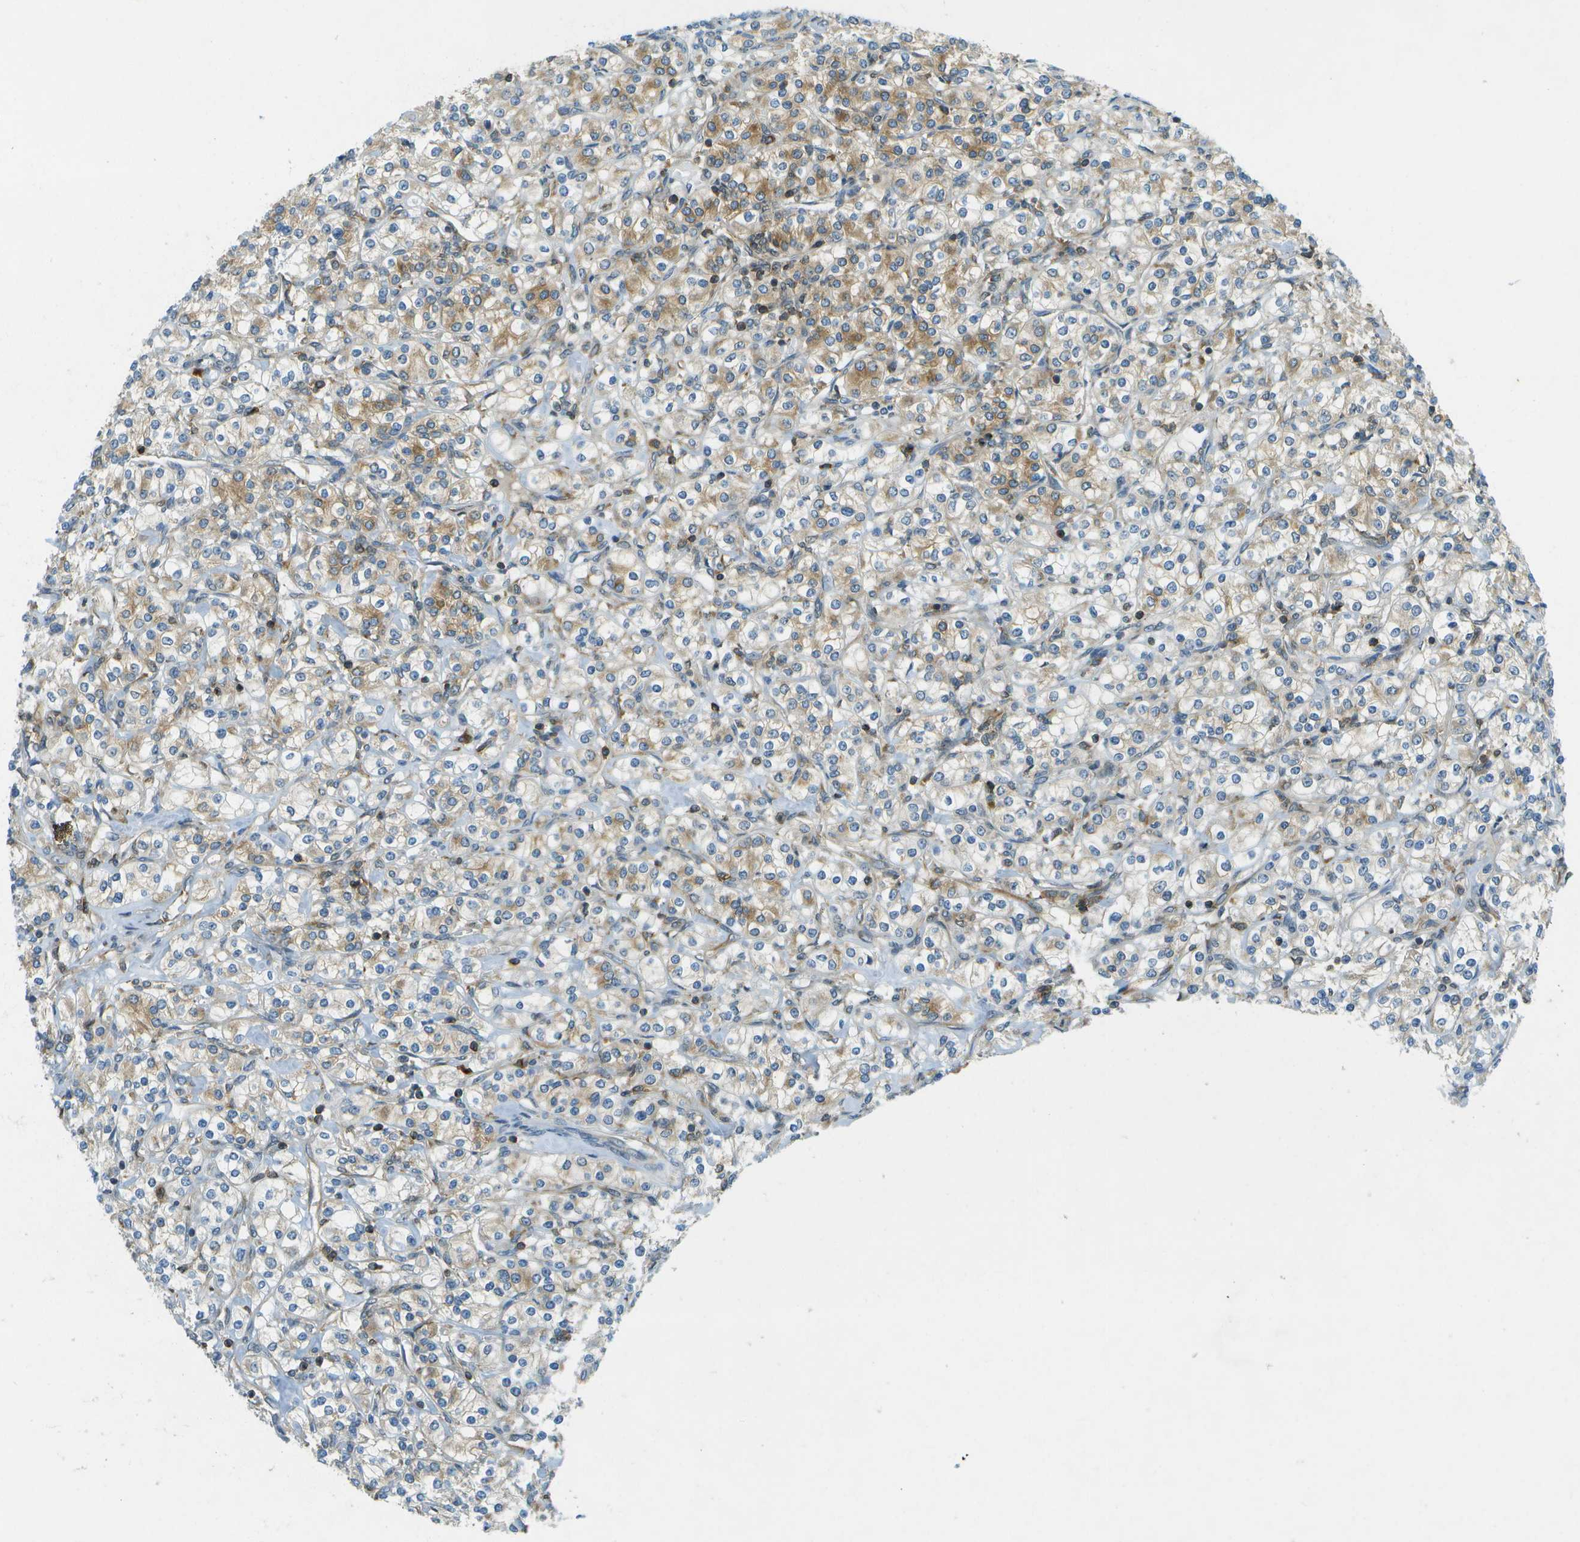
{"staining": {"intensity": "moderate", "quantity": "<25%", "location": "cytoplasmic/membranous"}, "tissue": "renal cancer", "cell_type": "Tumor cells", "image_type": "cancer", "snomed": [{"axis": "morphology", "description": "Adenocarcinoma, NOS"}, {"axis": "topography", "description": "Kidney"}], "caption": "High-magnification brightfield microscopy of renal adenocarcinoma stained with DAB (3,3'-diaminobenzidine) (brown) and counterstained with hematoxylin (blue). tumor cells exhibit moderate cytoplasmic/membranous positivity is identified in approximately<25% of cells.", "gene": "TMTC1", "patient": {"sex": "male", "age": 77}}